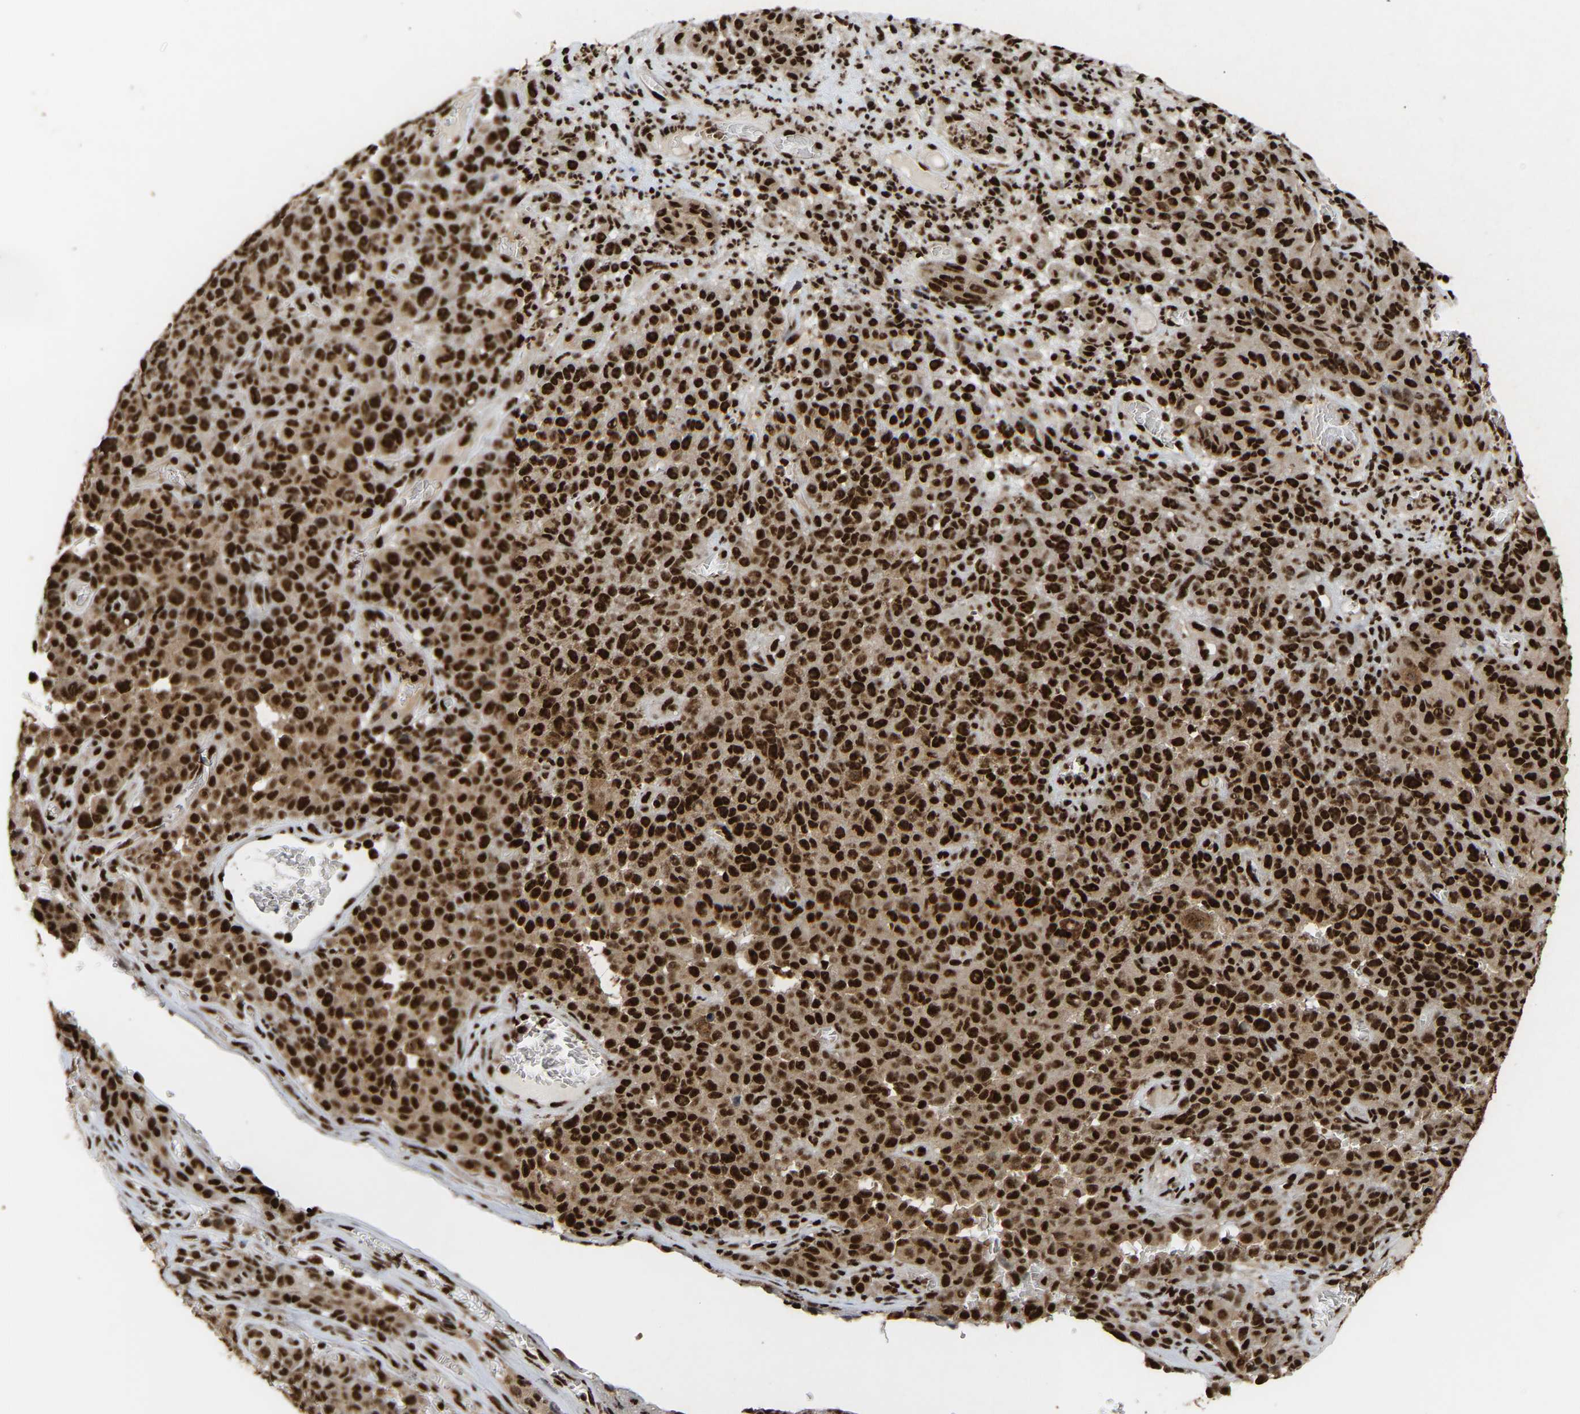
{"staining": {"intensity": "strong", "quantity": ">75%", "location": "nuclear"}, "tissue": "melanoma", "cell_type": "Tumor cells", "image_type": "cancer", "snomed": [{"axis": "morphology", "description": "Malignant melanoma, NOS"}, {"axis": "topography", "description": "Skin"}], "caption": "Tumor cells display high levels of strong nuclear staining in approximately >75% of cells in human melanoma. (IHC, brightfield microscopy, high magnification).", "gene": "ALYREF", "patient": {"sex": "female", "age": 82}}